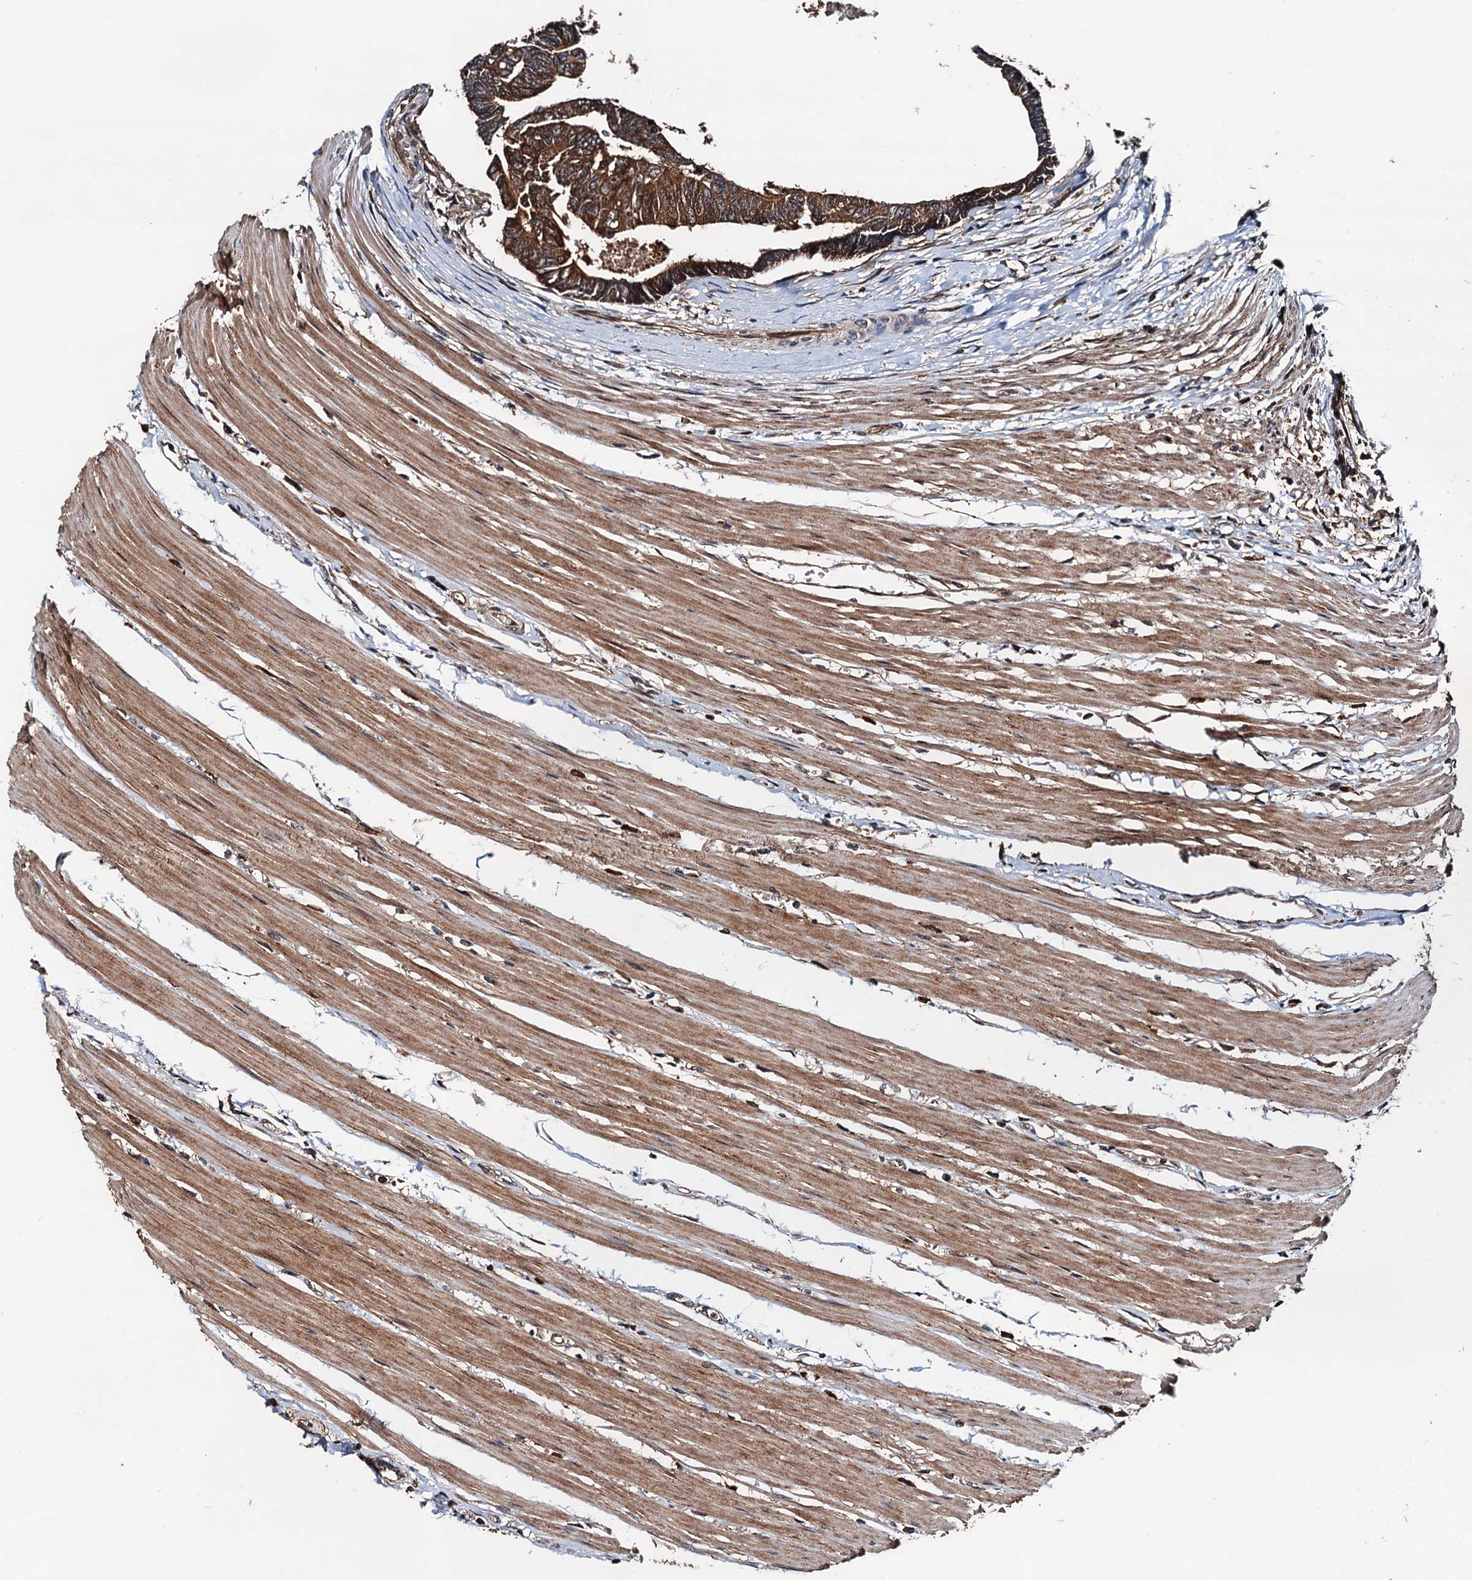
{"staining": {"intensity": "moderate", "quantity": ">75%", "location": "cytoplasmic/membranous"}, "tissue": "colorectal cancer", "cell_type": "Tumor cells", "image_type": "cancer", "snomed": [{"axis": "morphology", "description": "Adenocarcinoma, NOS"}, {"axis": "topography", "description": "Rectum"}], "caption": "High-power microscopy captured an IHC image of colorectal cancer (adenocarcinoma), revealing moderate cytoplasmic/membranous expression in approximately >75% of tumor cells.", "gene": "AAGAB", "patient": {"sex": "female", "age": 65}}